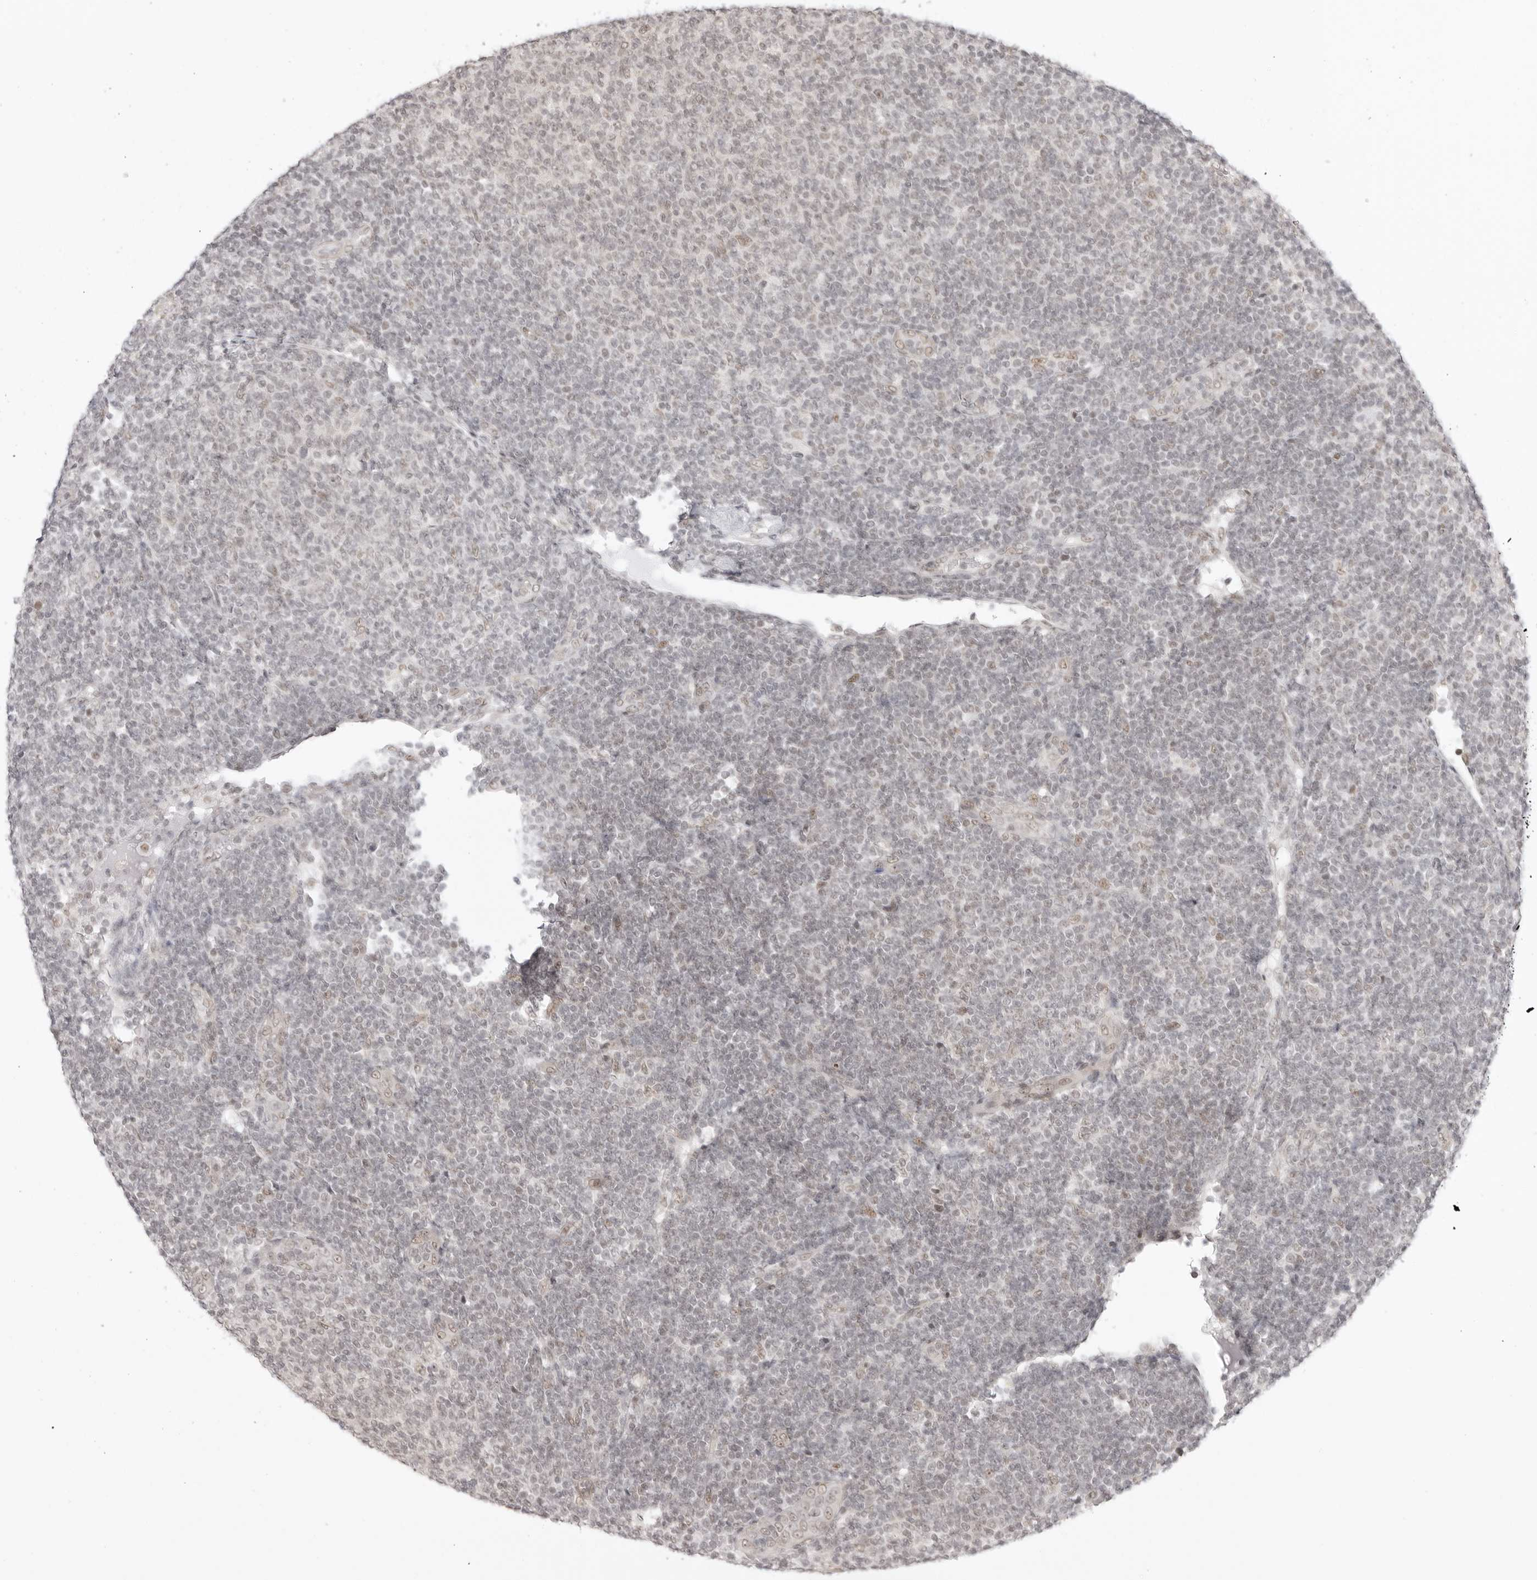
{"staining": {"intensity": "negative", "quantity": "none", "location": "none"}, "tissue": "lymphoma", "cell_type": "Tumor cells", "image_type": "cancer", "snomed": [{"axis": "morphology", "description": "Malignant lymphoma, non-Hodgkin's type, Low grade"}, {"axis": "topography", "description": "Lymph node"}], "caption": "IHC of lymphoma displays no positivity in tumor cells. (Brightfield microscopy of DAB immunohistochemistry at high magnification).", "gene": "TCIM", "patient": {"sex": "male", "age": 66}}